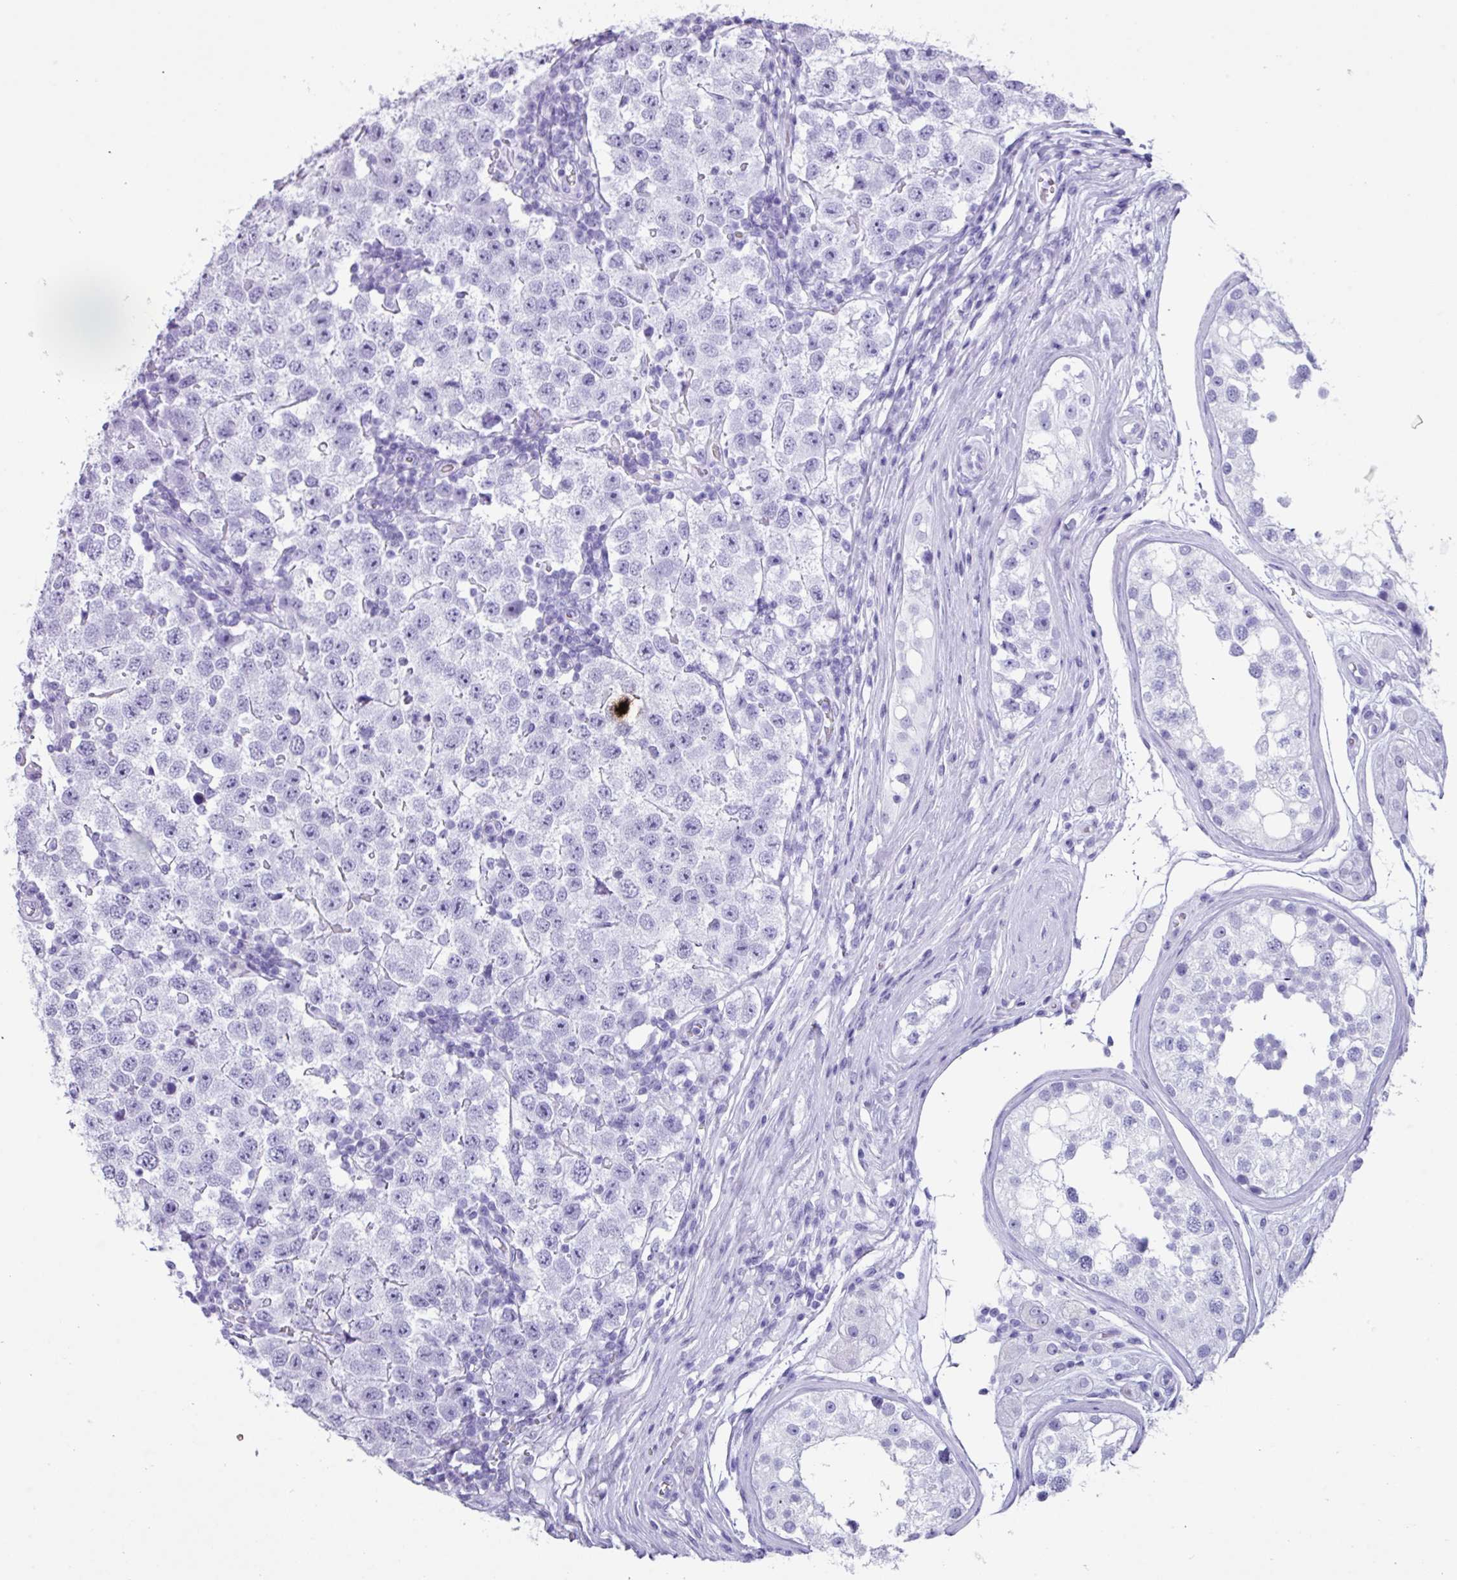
{"staining": {"intensity": "negative", "quantity": "none", "location": "none"}, "tissue": "testis cancer", "cell_type": "Tumor cells", "image_type": "cancer", "snomed": [{"axis": "morphology", "description": "Seminoma, NOS"}, {"axis": "topography", "description": "Testis"}], "caption": "High magnification brightfield microscopy of testis cancer (seminoma) stained with DAB (brown) and counterstained with hematoxylin (blue): tumor cells show no significant staining.", "gene": "NCCRP1", "patient": {"sex": "male", "age": 34}}